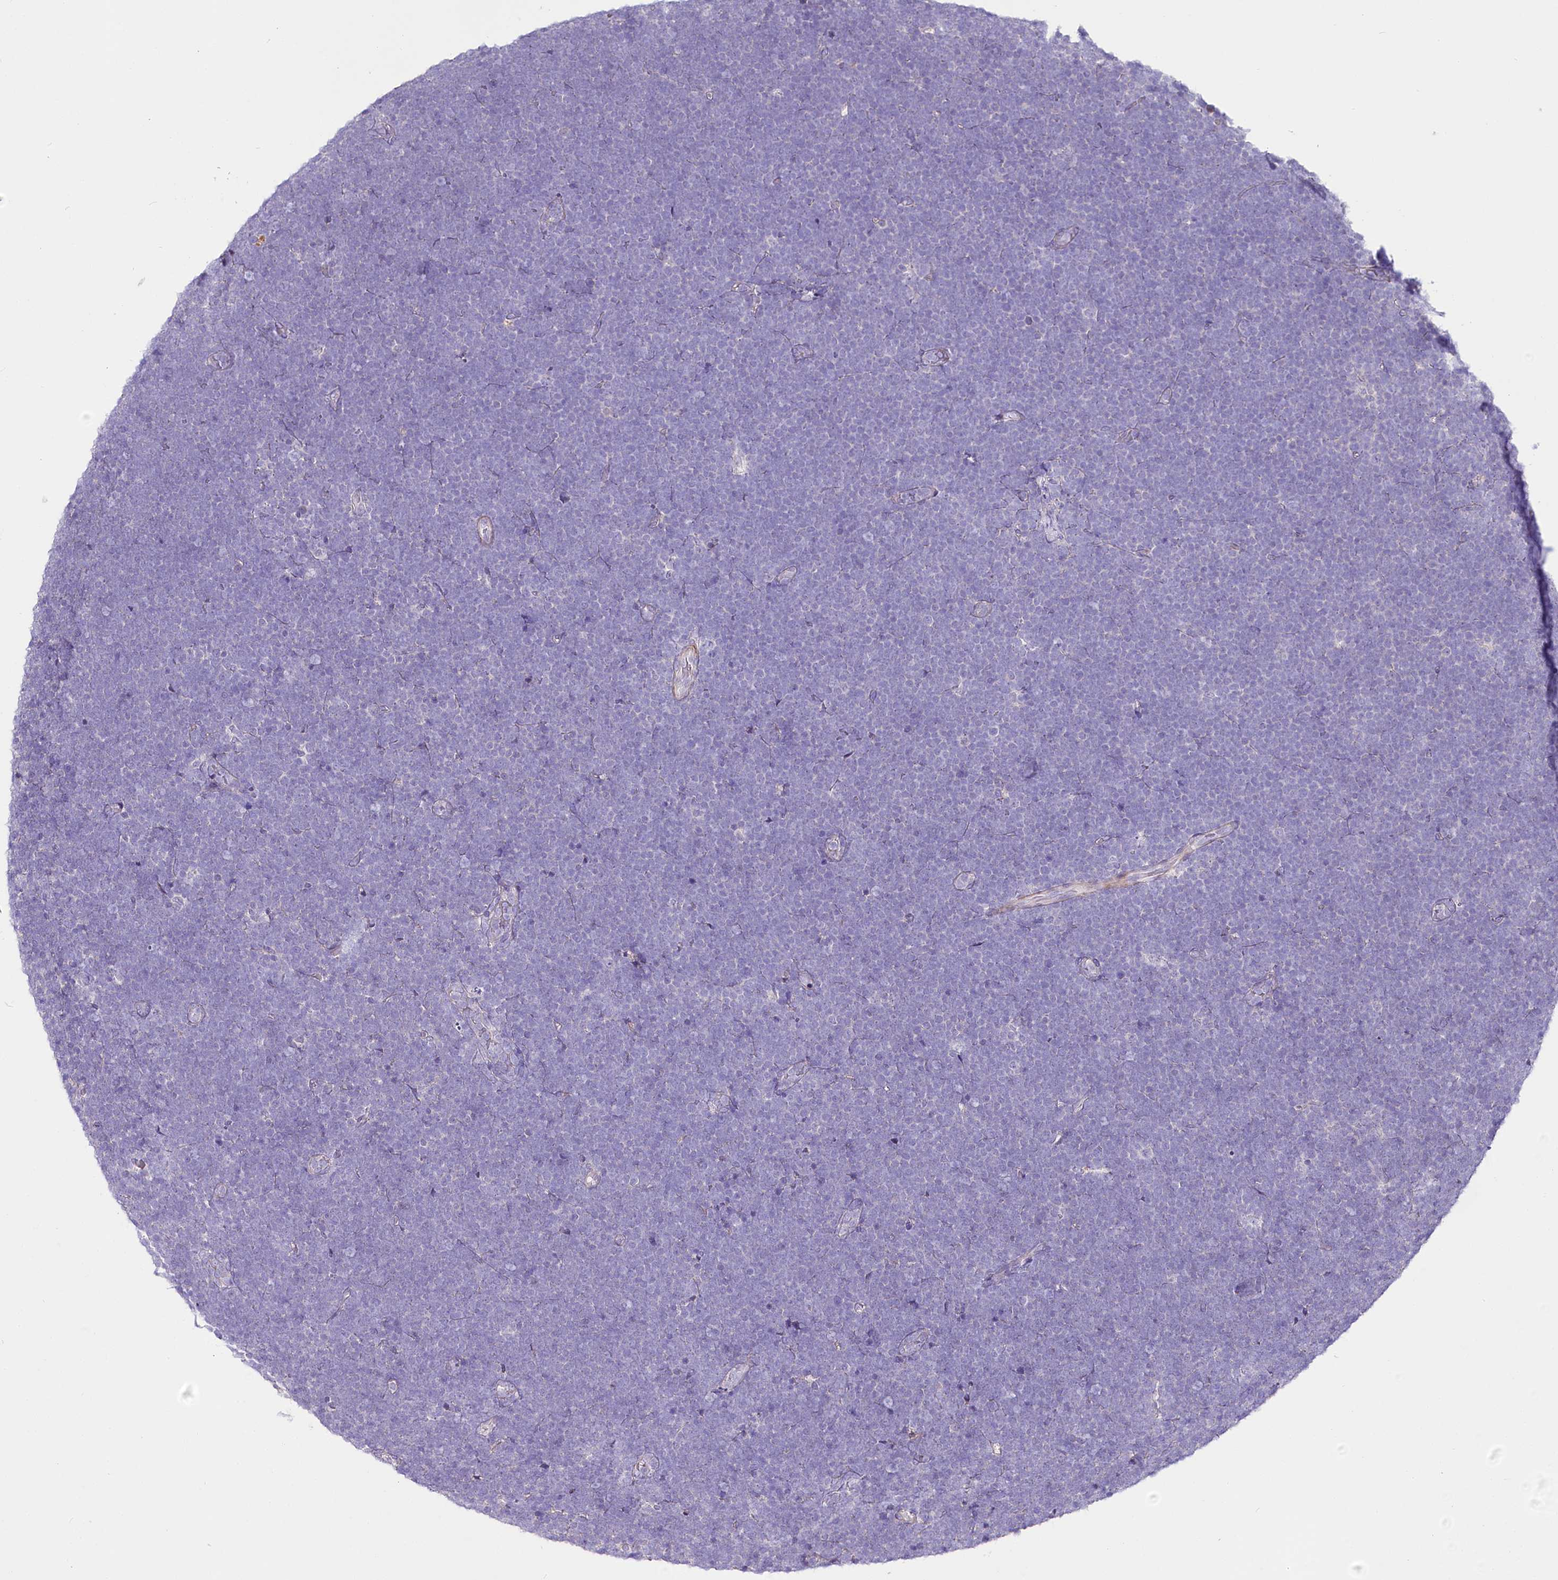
{"staining": {"intensity": "negative", "quantity": "none", "location": "none"}, "tissue": "lymphoma", "cell_type": "Tumor cells", "image_type": "cancer", "snomed": [{"axis": "morphology", "description": "Malignant lymphoma, non-Hodgkin's type, High grade"}, {"axis": "topography", "description": "Lymph node"}], "caption": "A histopathology image of human high-grade malignant lymphoma, non-Hodgkin's type is negative for staining in tumor cells.", "gene": "LRRC14B", "patient": {"sex": "male", "age": 13}}